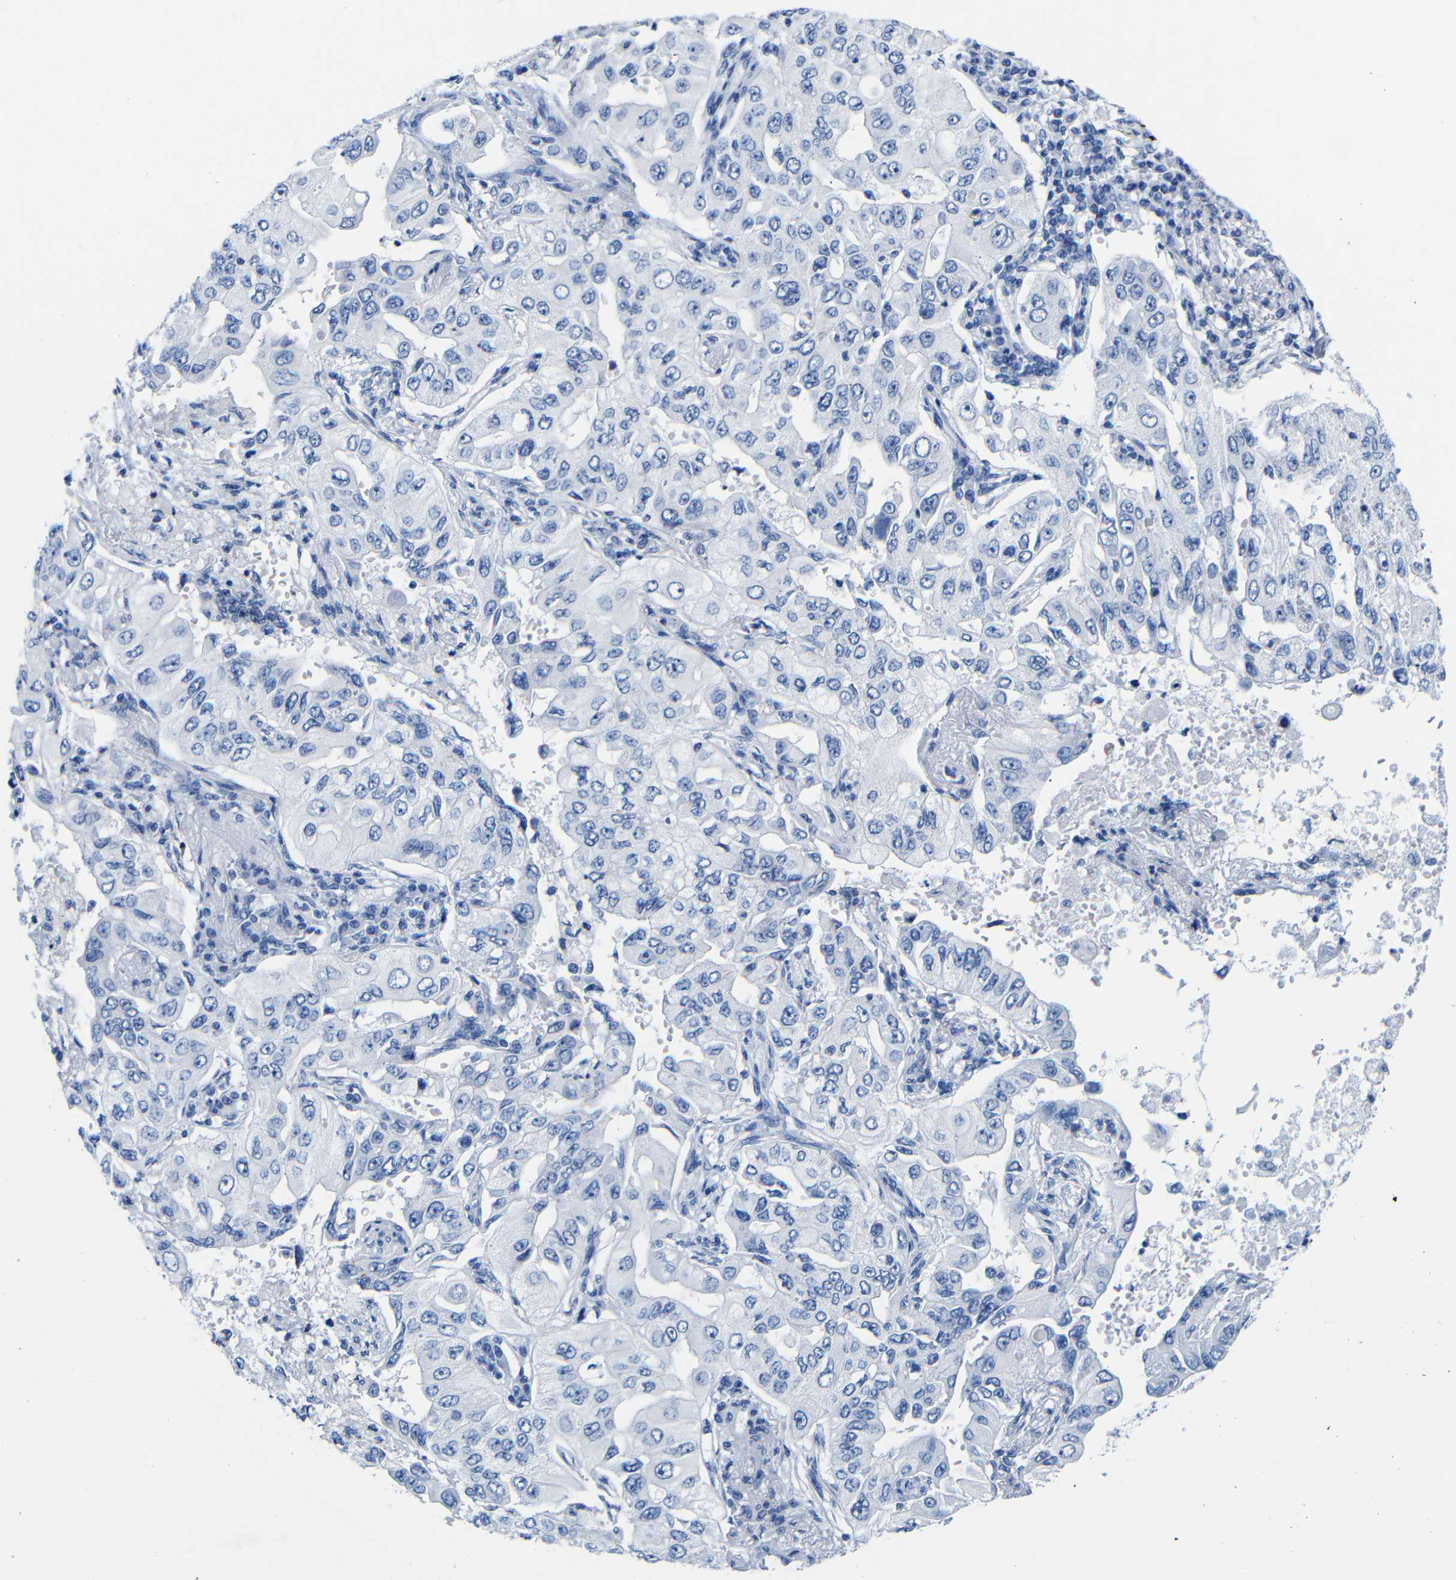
{"staining": {"intensity": "negative", "quantity": "none", "location": "none"}, "tissue": "lung cancer", "cell_type": "Tumor cells", "image_type": "cancer", "snomed": [{"axis": "morphology", "description": "Adenocarcinoma, NOS"}, {"axis": "topography", "description": "Lung"}], "caption": "Immunohistochemistry (IHC) of lung adenocarcinoma displays no staining in tumor cells.", "gene": "CGNL1", "patient": {"sex": "male", "age": 84}}